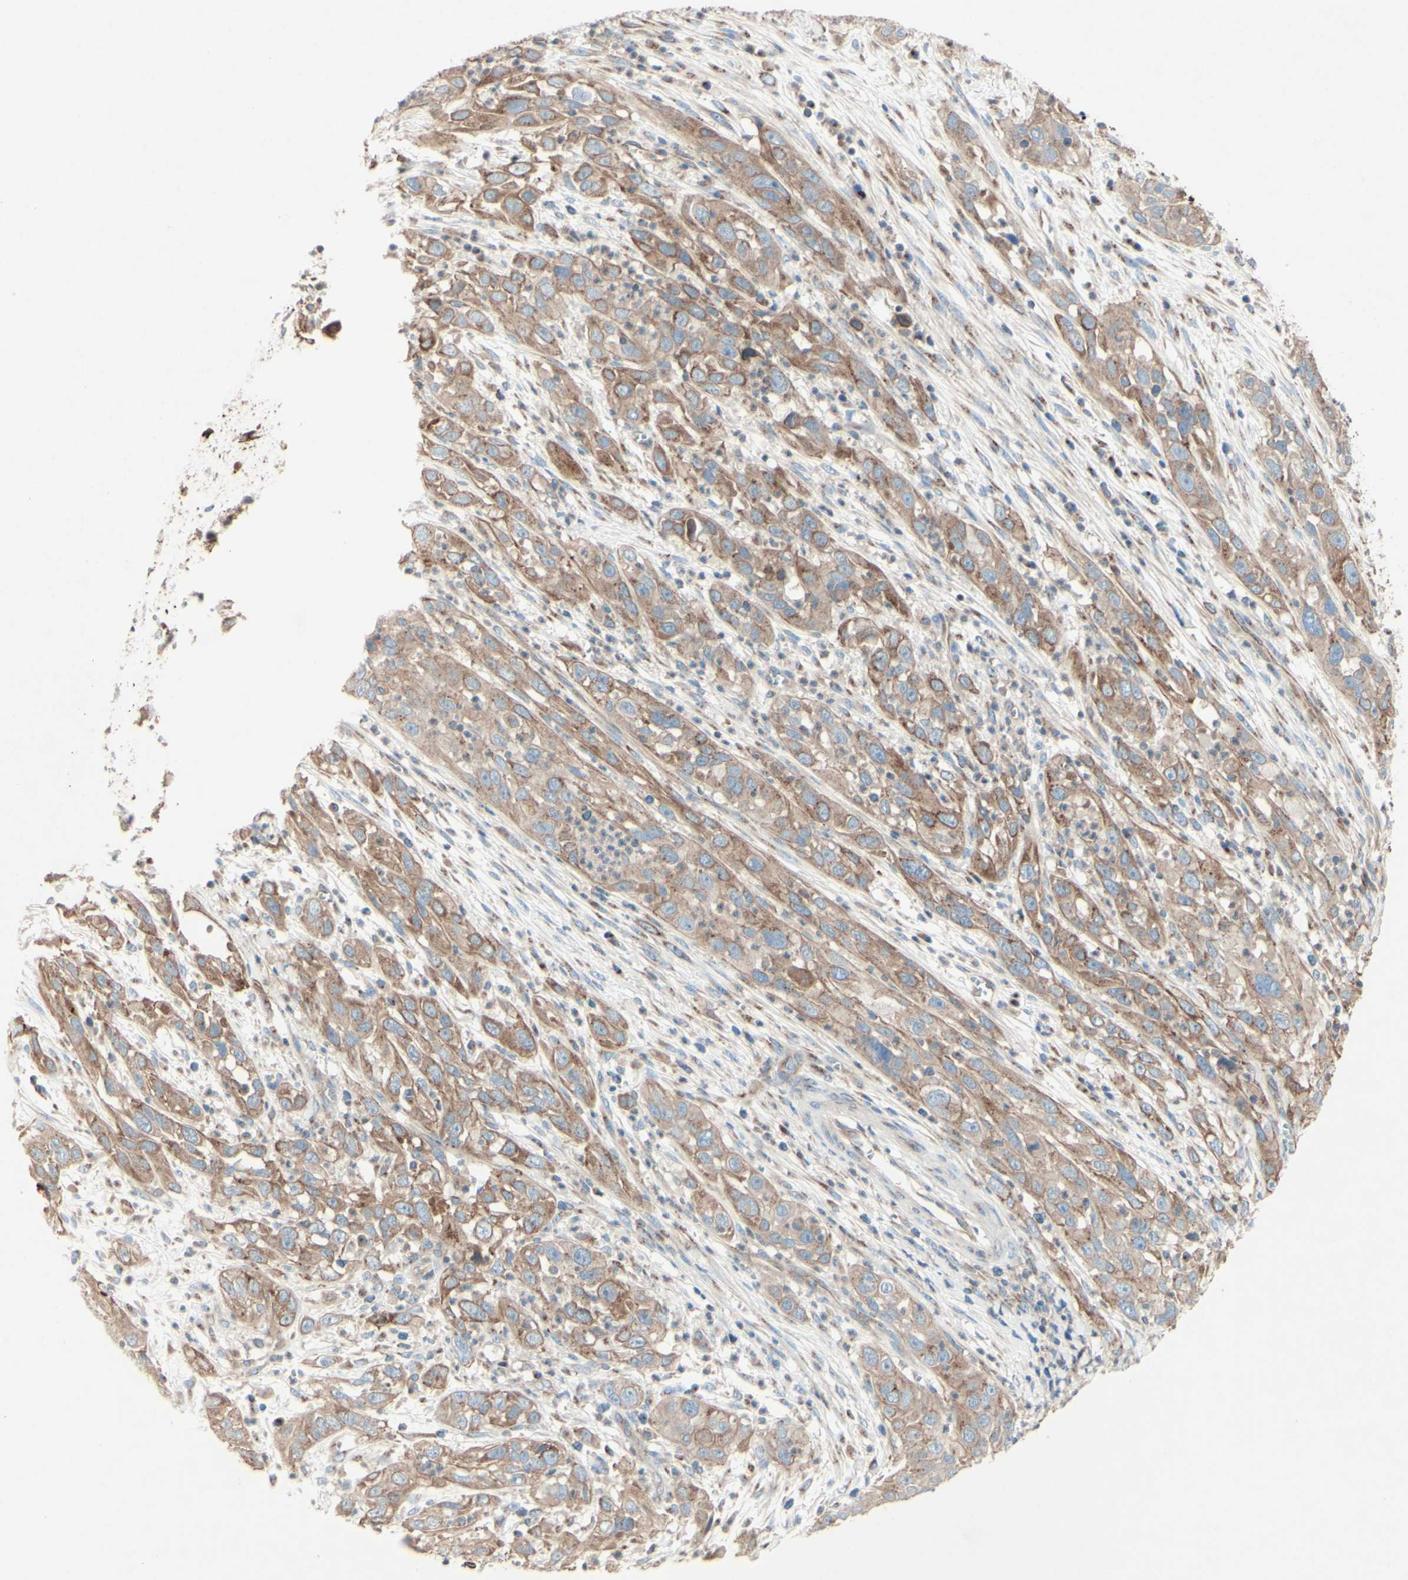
{"staining": {"intensity": "moderate", "quantity": ">75%", "location": "cytoplasmic/membranous"}, "tissue": "cervical cancer", "cell_type": "Tumor cells", "image_type": "cancer", "snomed": [{"axis": "morphology", "description": "Squamous cell carcinoma, NOS"}, {"axis": "topography", "description": "Cervix"}], "caption": "A micrograph showing moderate cytoplasmic/membranous expression in approximately >75% of tumor cells in squamous cell carcinoma (cervical), as visualized by brown immunohistochemical staining.", "gene": "MTM1", "patient": {"sex": "female", "age": 32}}